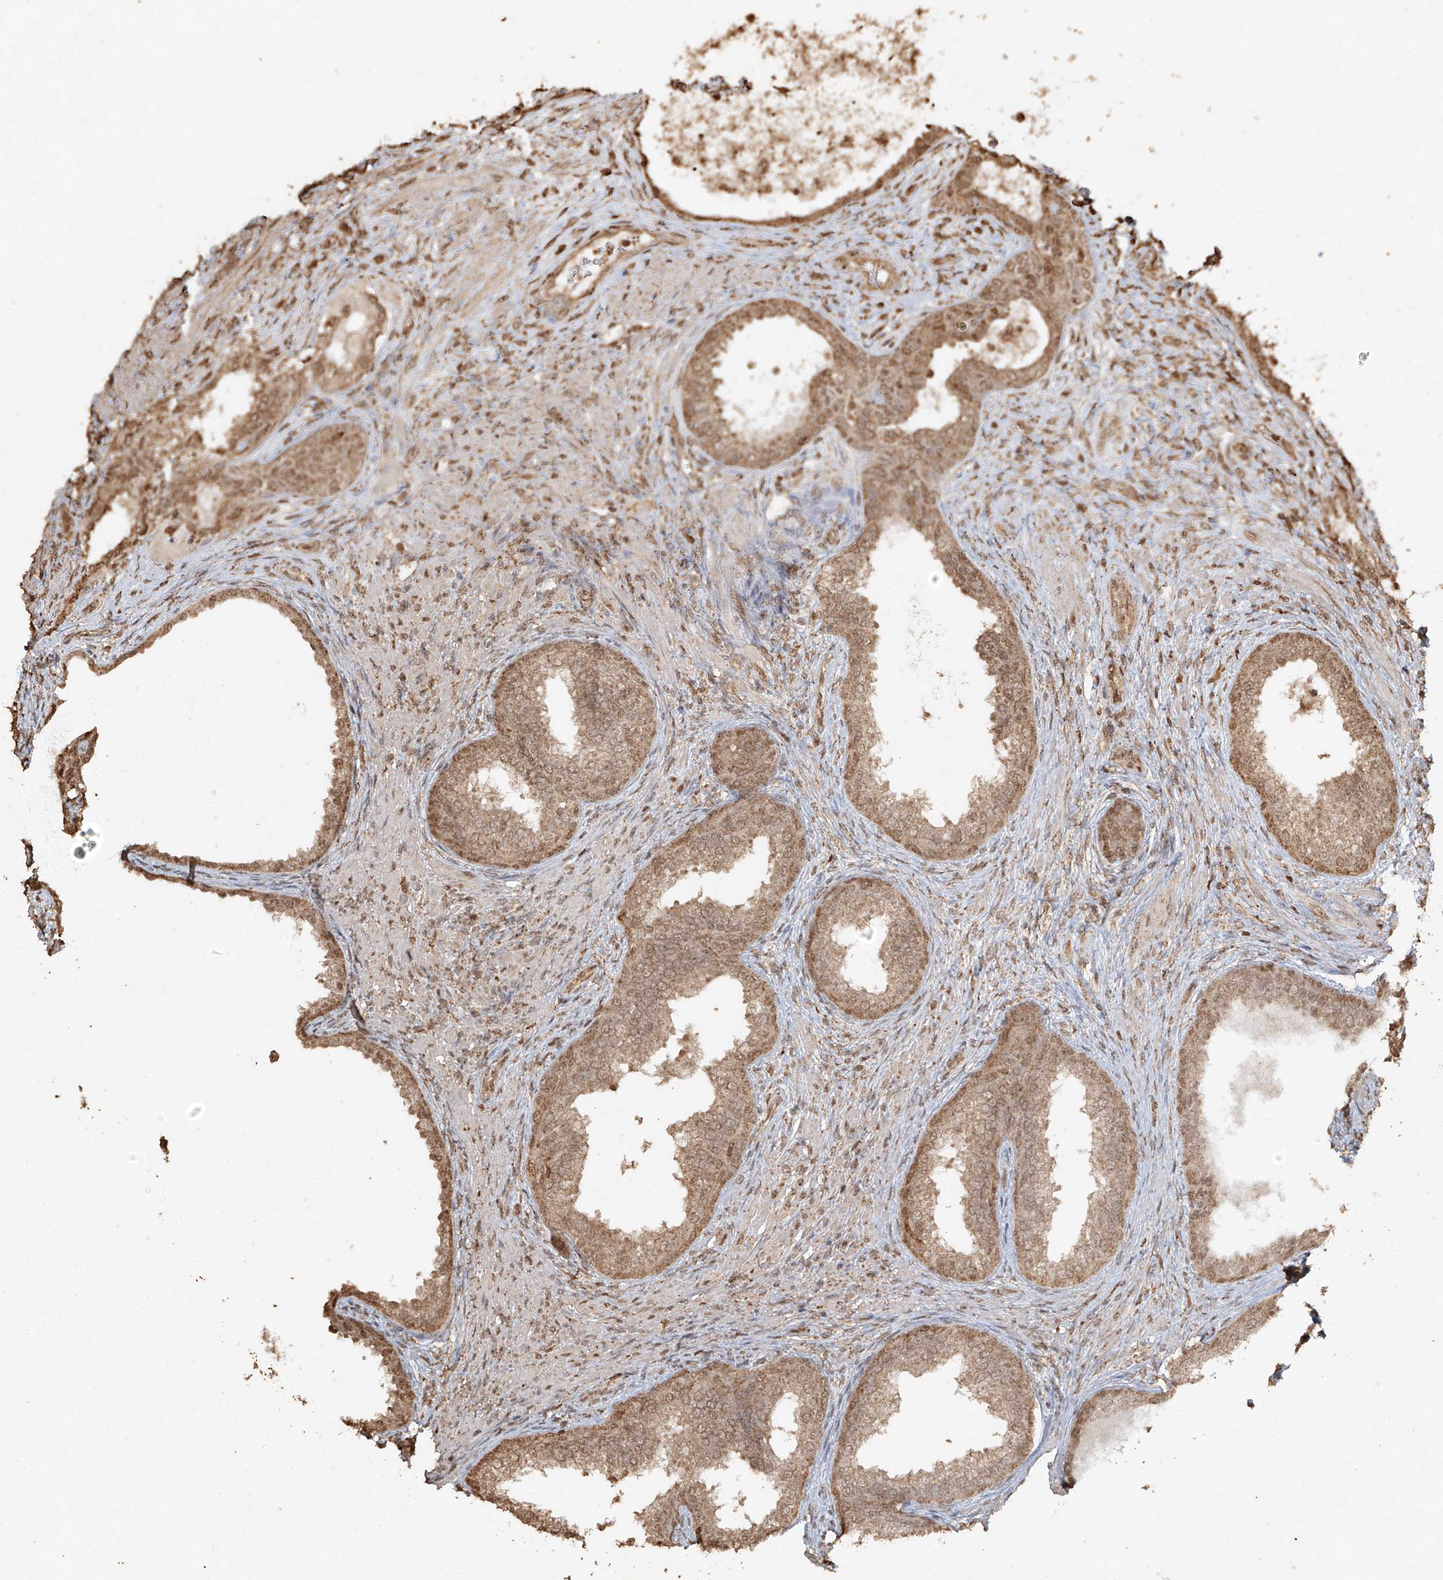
{"staining": {"intensity": "moderate", "quantity": ">75%", "location": "cytoplasmic/membranous,nuclear"}, "tissue": "prostate", "cell_type": "Glandular cells", "image_type": "normal", "snomed": [{"axis": "morphology", "description": "Normal tissue, NOS"}, {"axis": "topography", "description": "Prostate"}], "caption": "Immunohistochemical staining of normal human prostate shows >75% levels of moderate cytoplasmic/membranous,nuclear protein positivity in about >75% of glandular cells. (Stains: DAB in brown, nuclei in blue, Microscopy: brightfield microscopy at high magnification).", "gene": "TIGAR", "patient": {"sex": "male", "age": 76}}